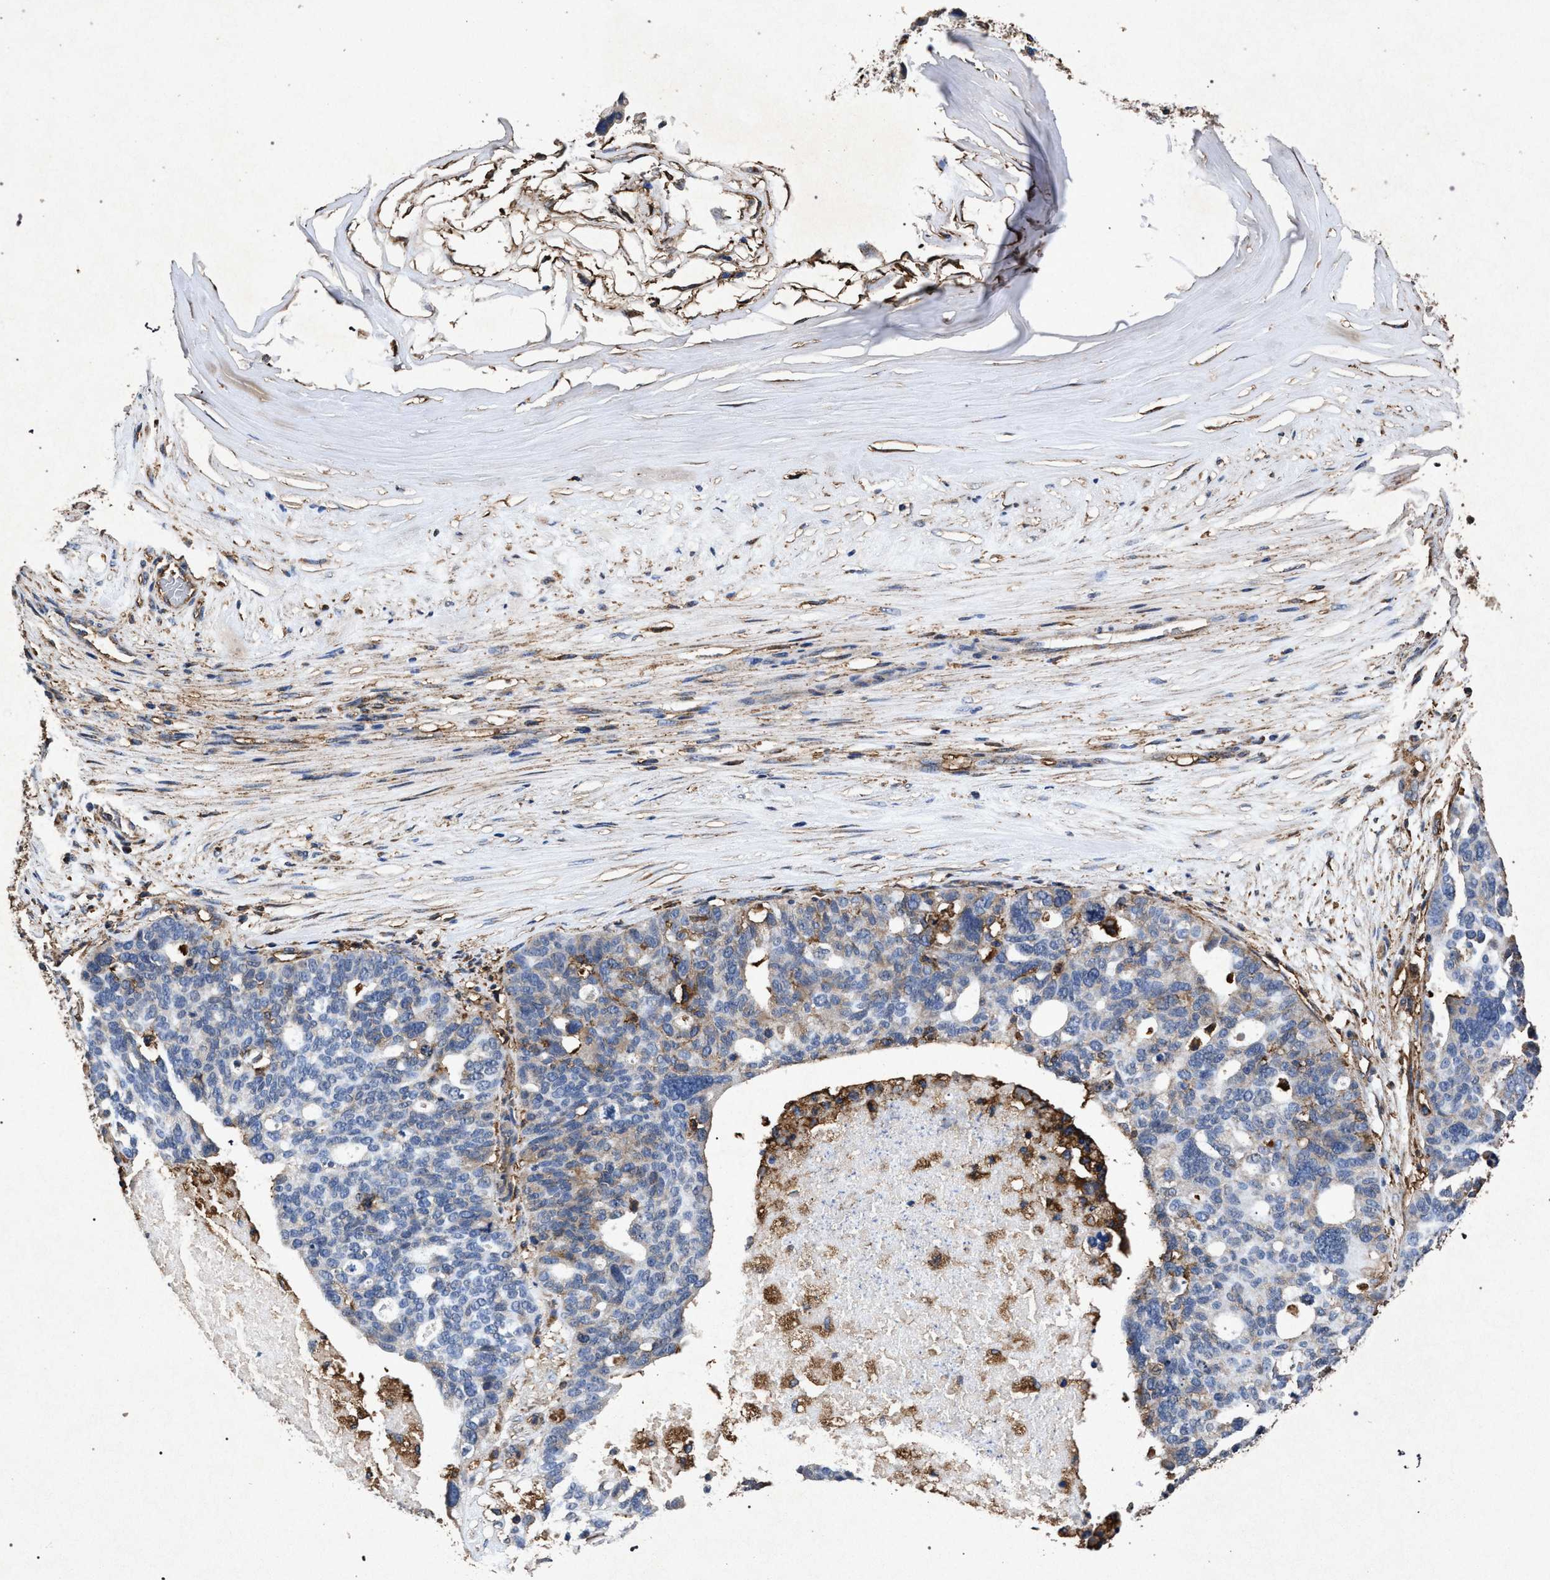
{"staining": {"intensity": "weak", "quantity": "<25%", "location": "cytoplasmic/membranous"}, "tissue": "ovarian cancer", "cell_type": "Tumor cells", "image_type": "cancer", "snomed": [{"axis": "morphology", "description": "Cystadenocarcinoma, serous, NOS"}, {"axis": "topography", "description": "Ovary"}], "caption": "Human ovarian serous cystadenocarcinoma stained for a protein using immunohistochemistry displays no expression in tumor cells.", "gene": "MARCKS", "patient": {"sex": "female", "age": 59}}